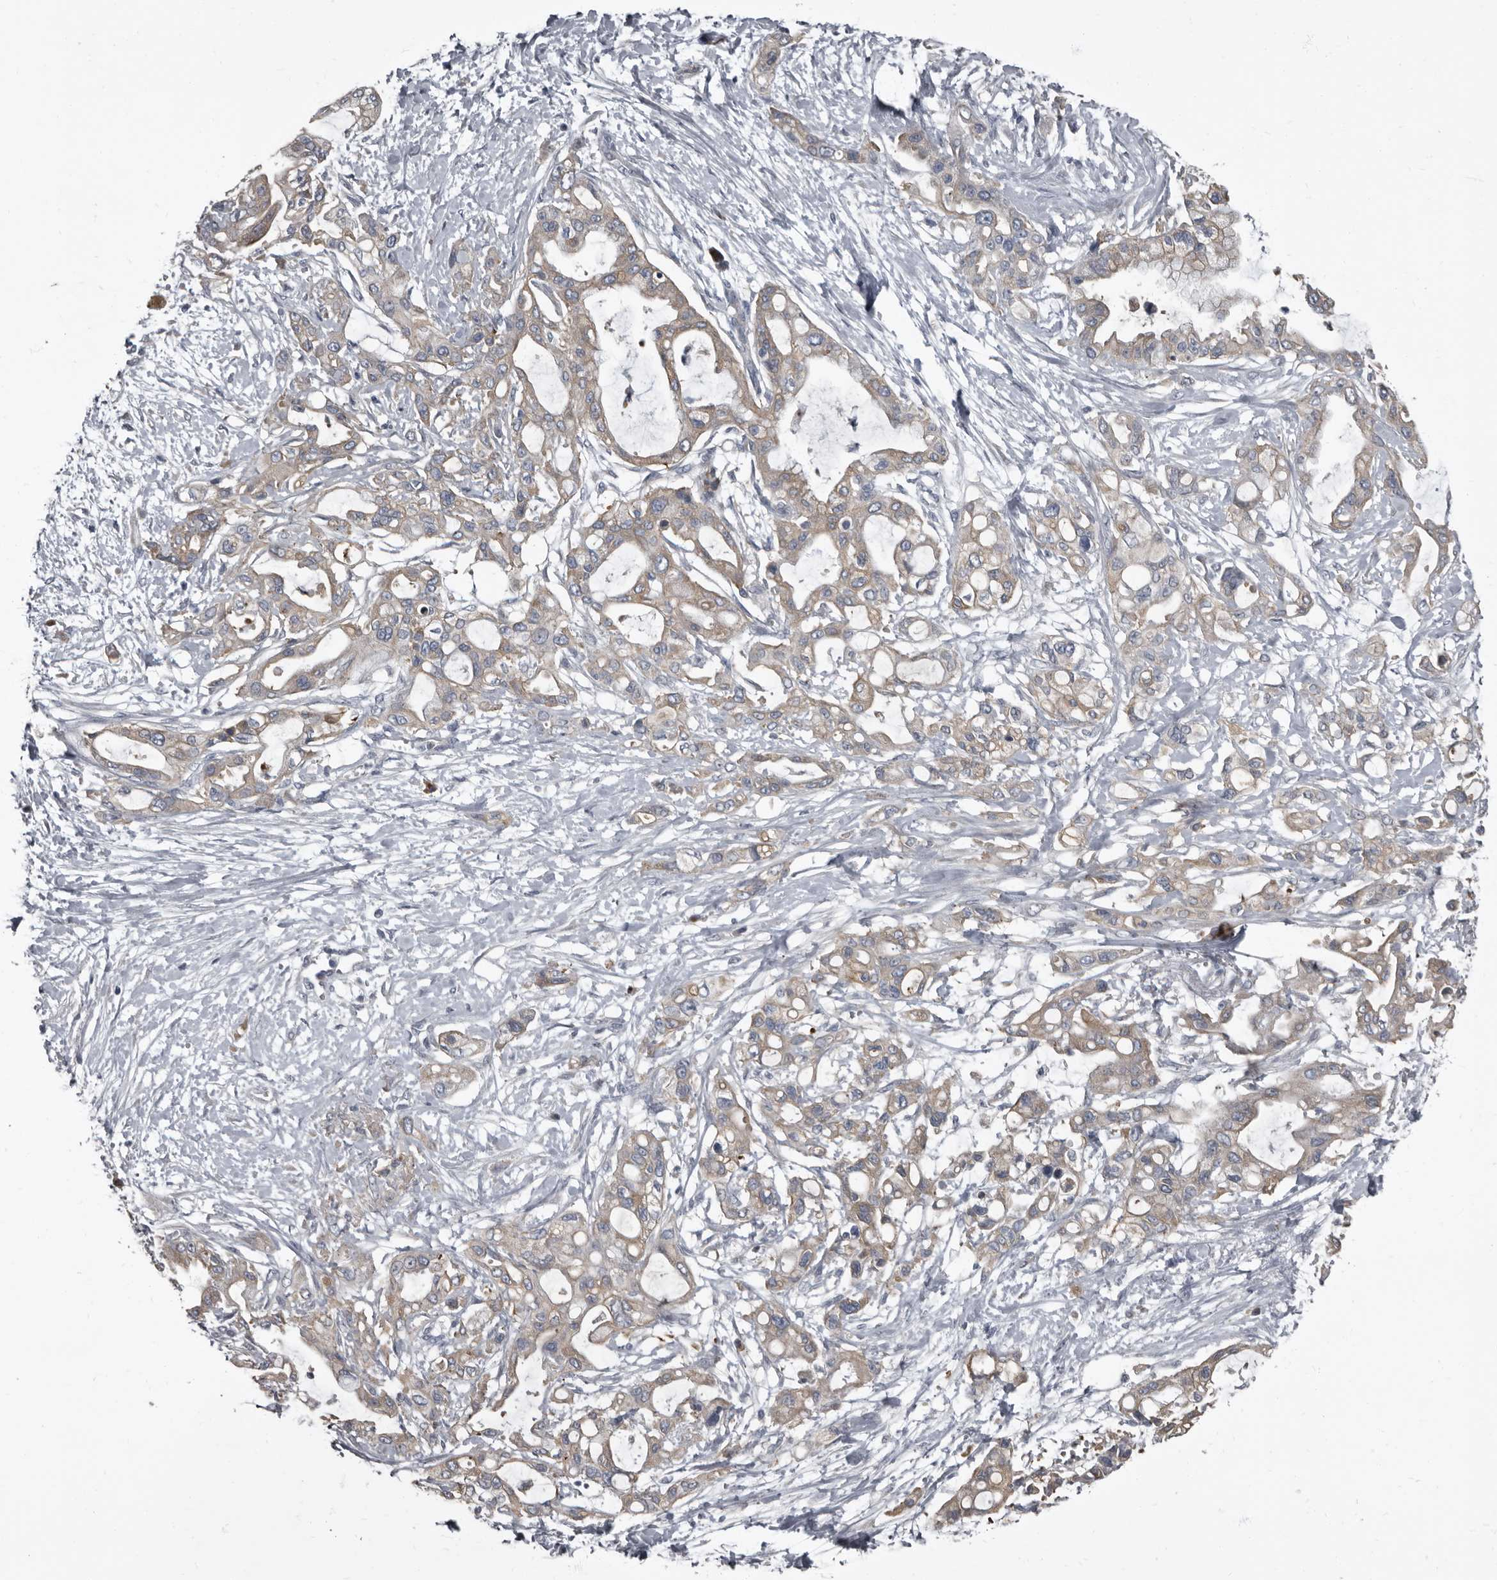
{"staining": {"intensity": "weak", "quantity": "25%-75%", "location": "cytoplasmic/membranous"}, "tissue": "pancreatic cancer", "cell_type": "Tumor cells", "image_type": "cancer", "snomed": [{"axis": "morphology", "description": "Adenocarcinoma, NOS"}, {"axis": "topography", "description": "Pancreas"}], "caption": "An immunohistochemistry histopathology image of neoplastic tissue is shown. Protein staining in brown labels weak cytoplasmic/membranous positivity in pancreatic adenocarcinoma within tumor cells. Immunohistochemistry (ihc) stains the protein of interest in brown and the nuclei are stained blue.", "gene": "TPD52L1", "patient": {"sex": "male", "age": 68}}